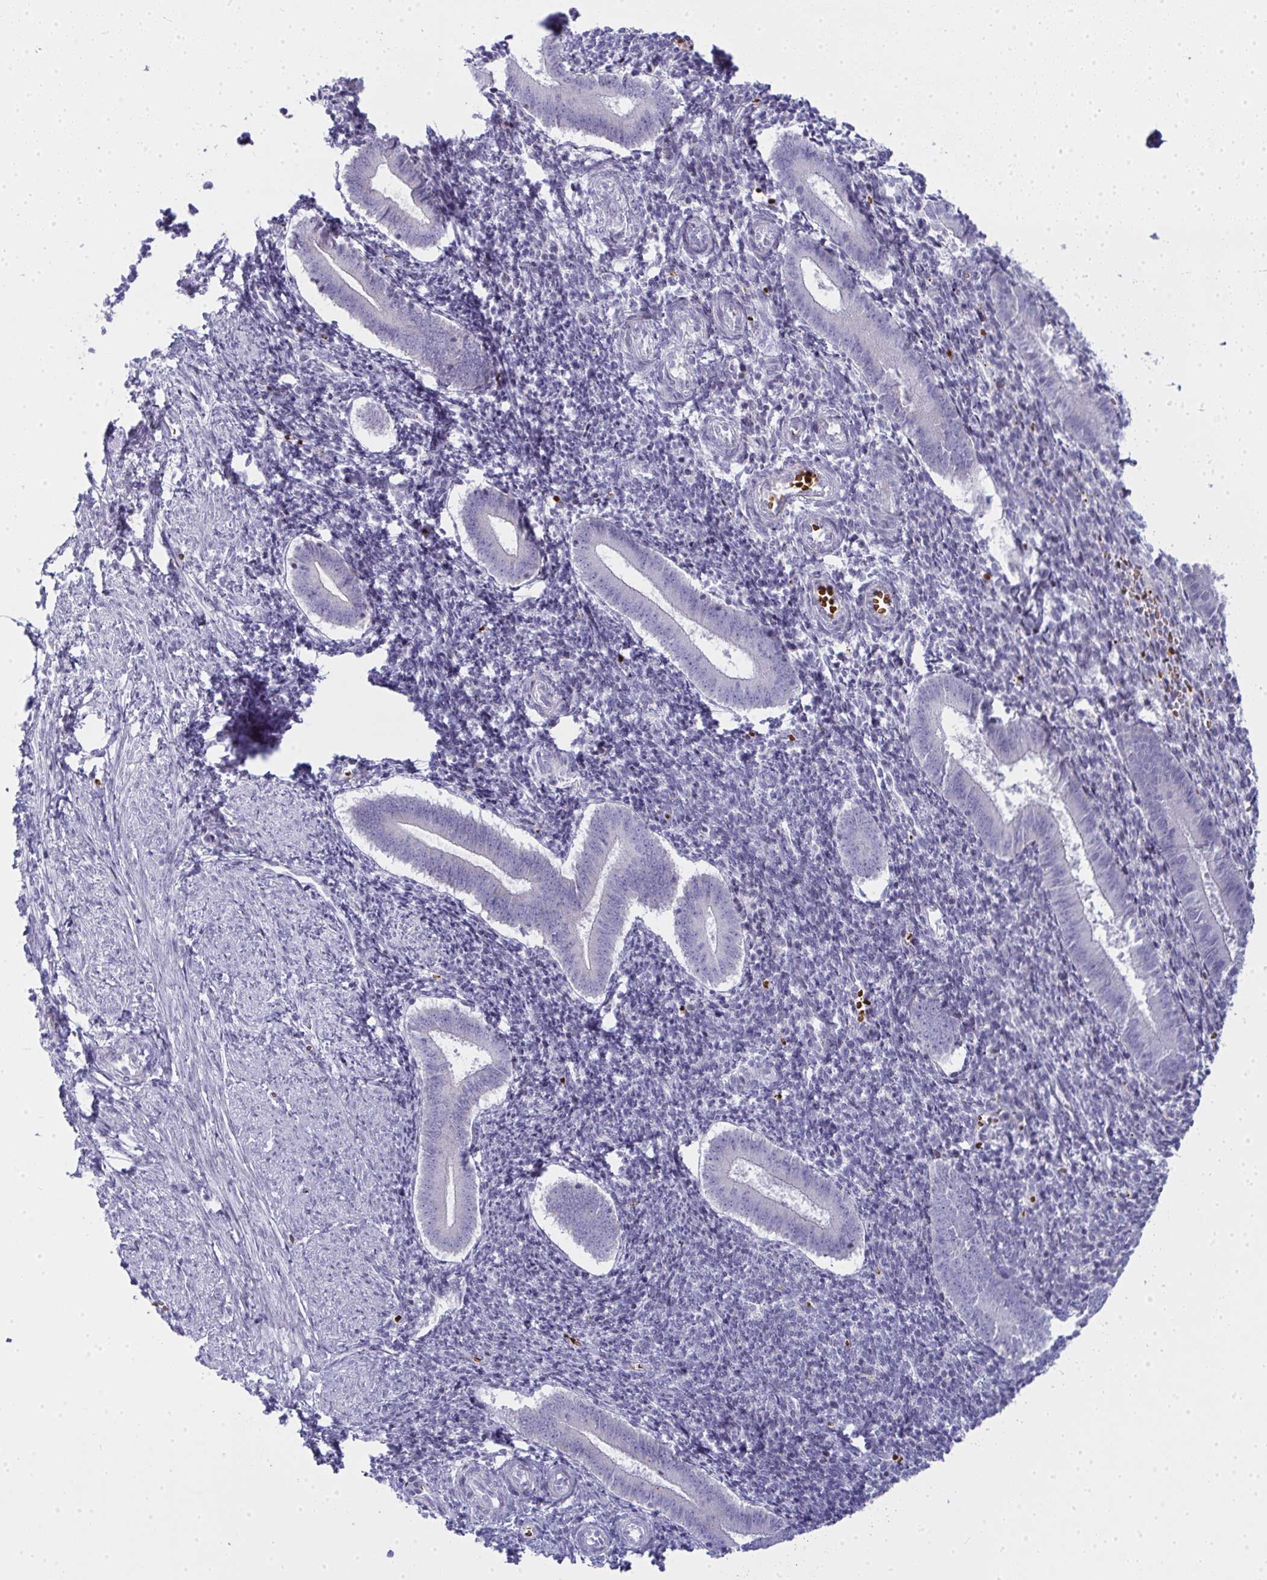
{"staining": {"intensity": "negative", "quantity": "none", "location": "none"}, "tissue": "endometrium", "cell_type": "Cells in endometrial stroma", "image_type": "normal", "snomed": [{"axis": "morphology", "description": "Normal tissue, NOS"}, {"axis": "topography", "description": "Endometrium"}], "caption": "Human endometrium stained for a protein using IHC displays no expression in cells in endometrial stroma.", "gene": "ZNF182", "patient": {"sex": "female", "age": 25}}